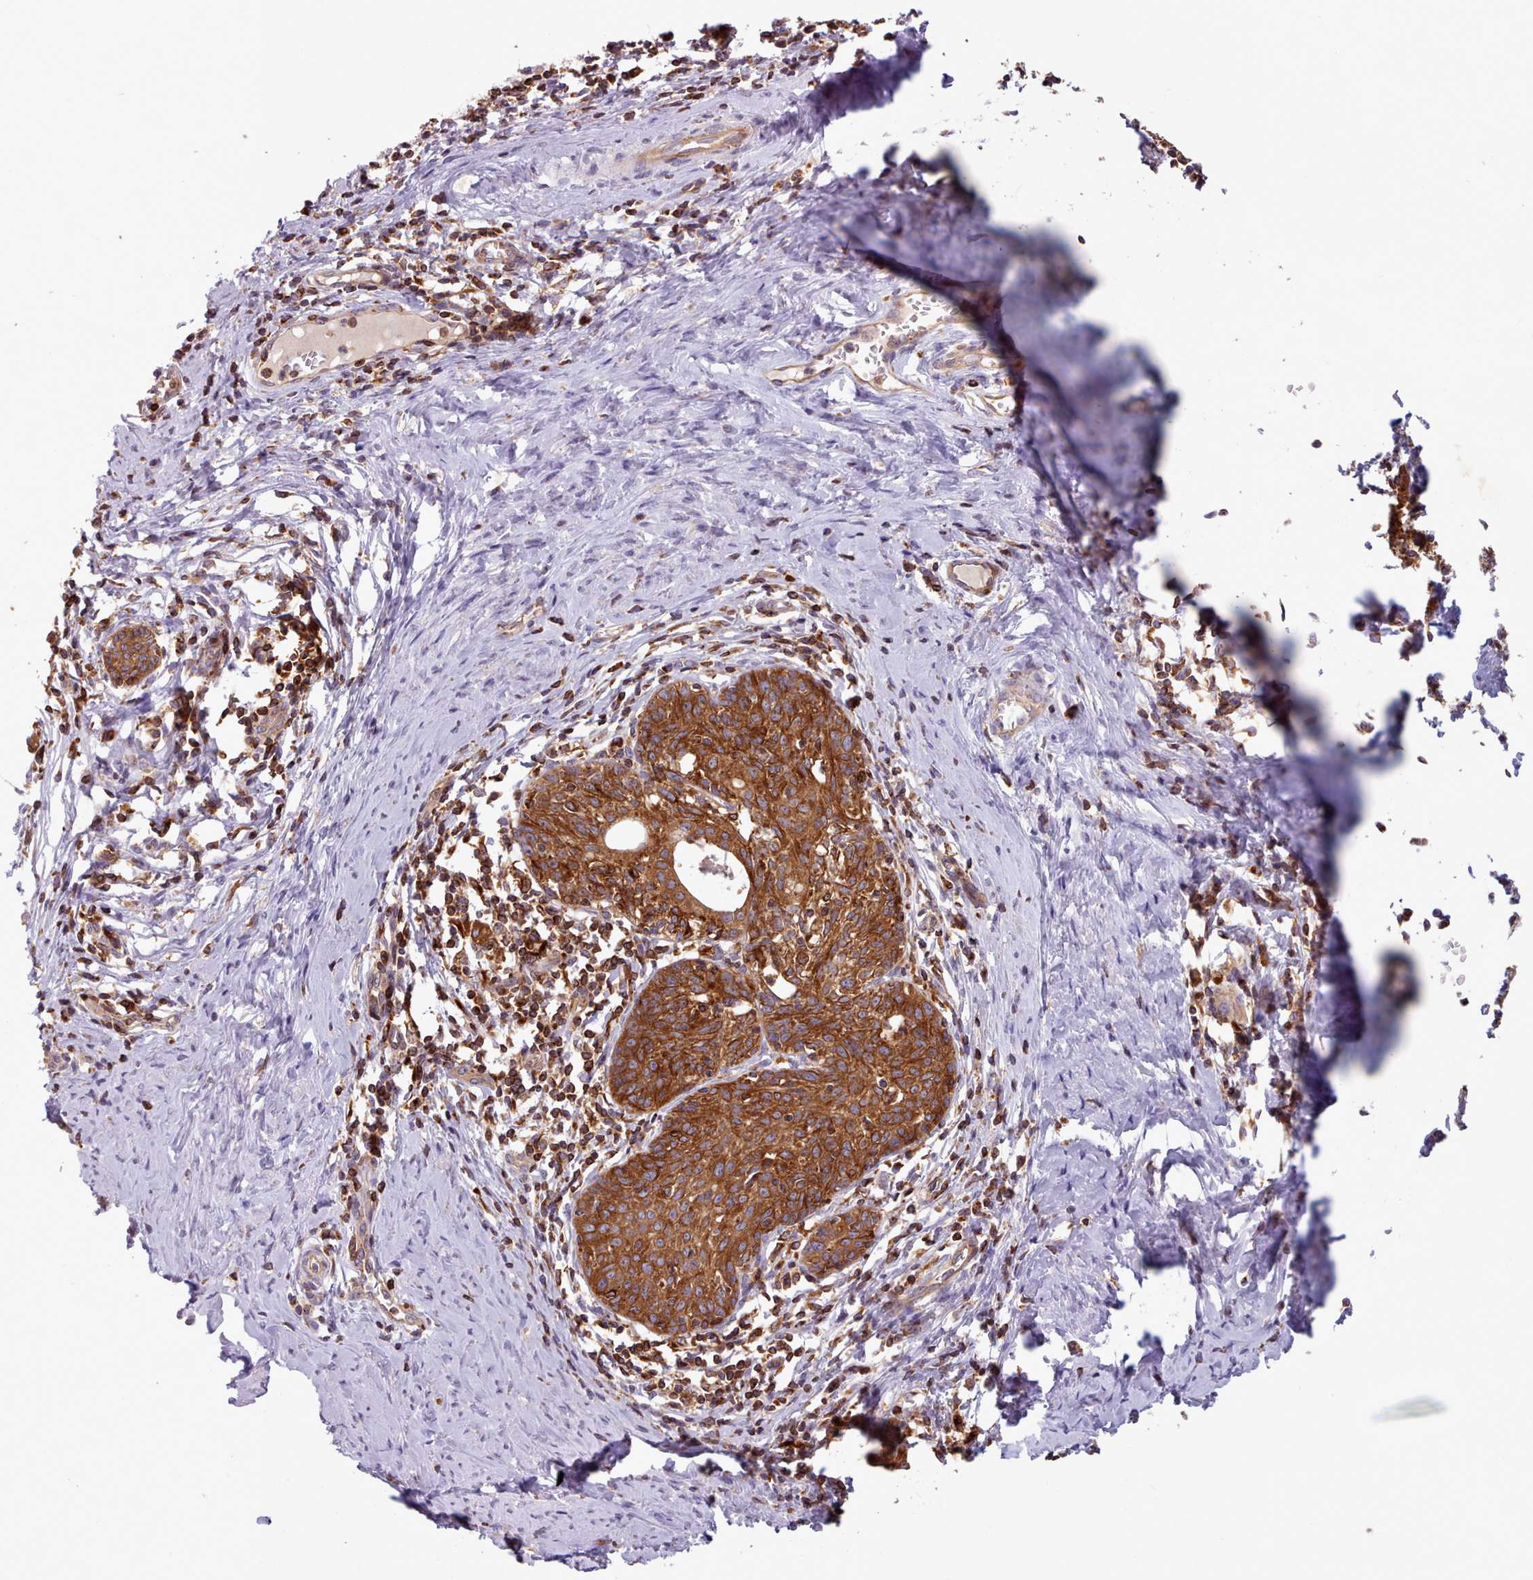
{"staining": {"intensity": "strong", "quantity": ">75%", "location": "cytoplasmic/membranous"}, "tissue": "cervical cancer", "cell_type": "Tumor cells", "image_type": "cancer", "snomed": [{"axis": "morphology", "description": "Squamous cell carcinoma, NOS"}, {"axis": "topography", "description": "Cervix"}], "caption": "Protein staining by immunohistochemistry (IHC) displays strong cytoplasmic/membranous expression in approximately >75% of tumor cells in cervical cancer.", "gene": "CRYBG1", "patient": {"sex": "female", "age": 52}}